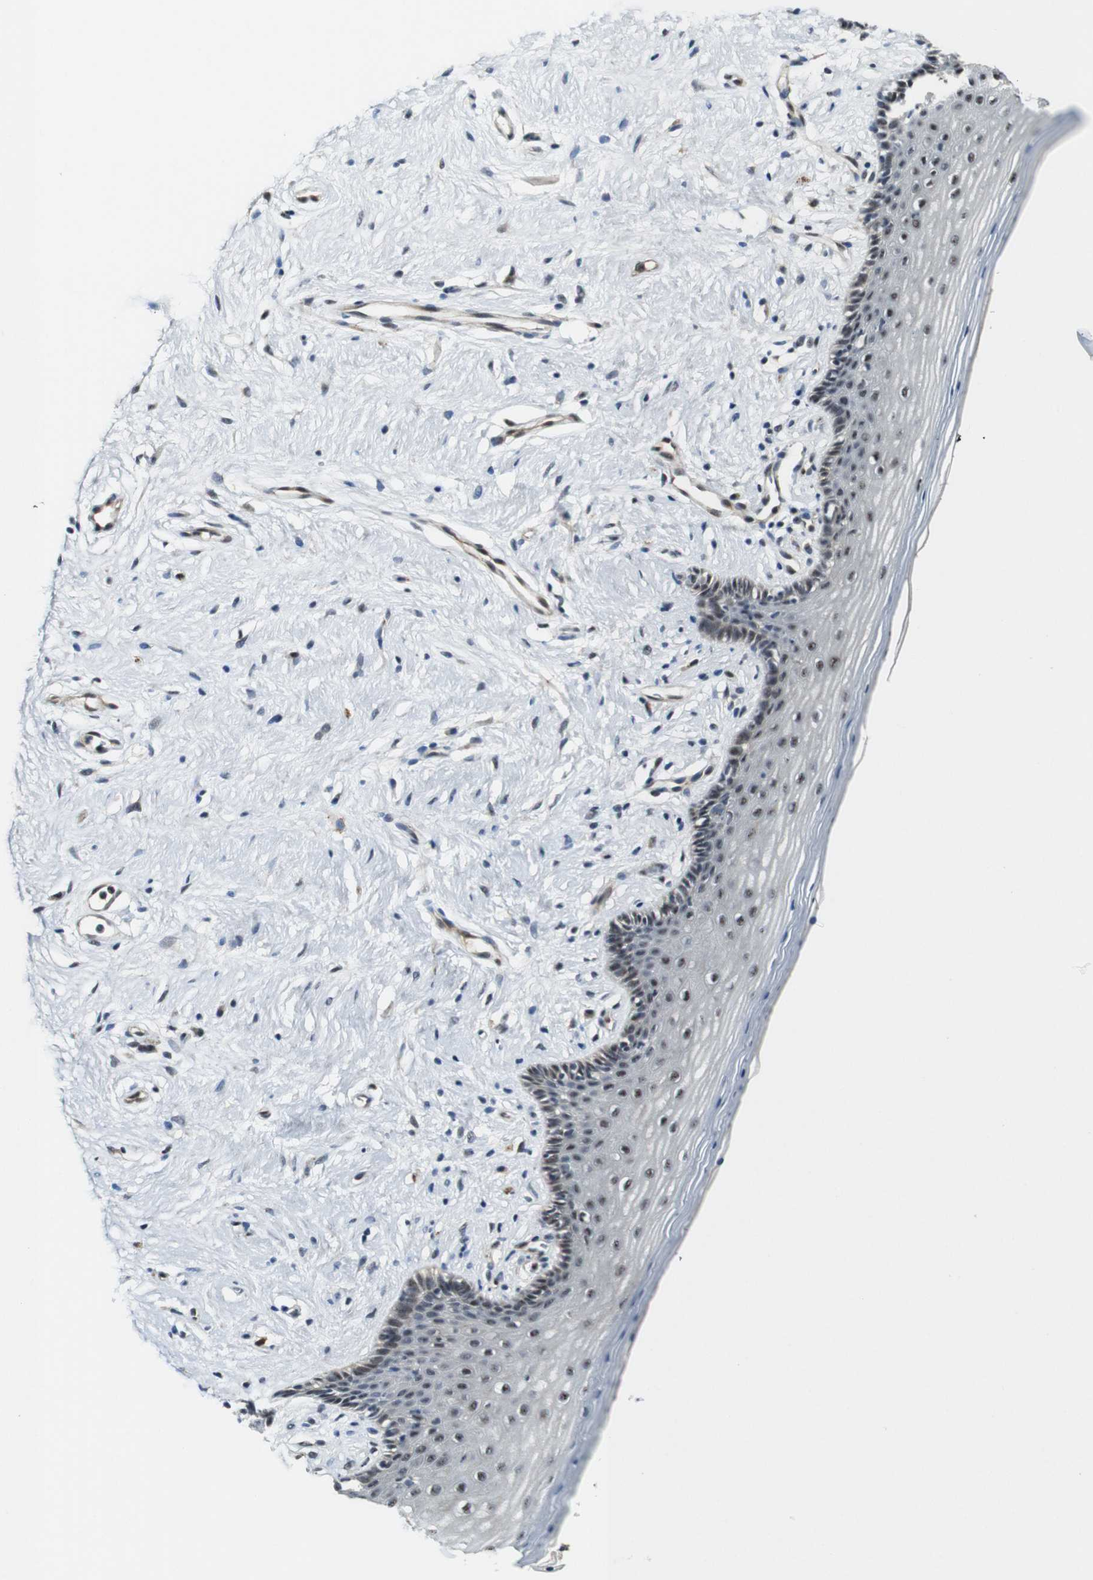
{"staining": {"intensity": "weak", "quantity": "<25%", "location": "cytoplasmic/membranous"}, "tissue": "vagina", "cell_type": "Squamous epithelial cells", "image_type": "normal", "snomed": [{"axis": "morphology", "description": "Normal tissue, NOS"}, {"axis": "topography", "description": "Vagina"}], "caption": "High power microscopy image of an immunohistochemistry (IHC) image of benign vagina, revealing no significant expression in squamous epithelial cells.", "gene": "LXN", "patient": {"sex": "female", "age": 44}}